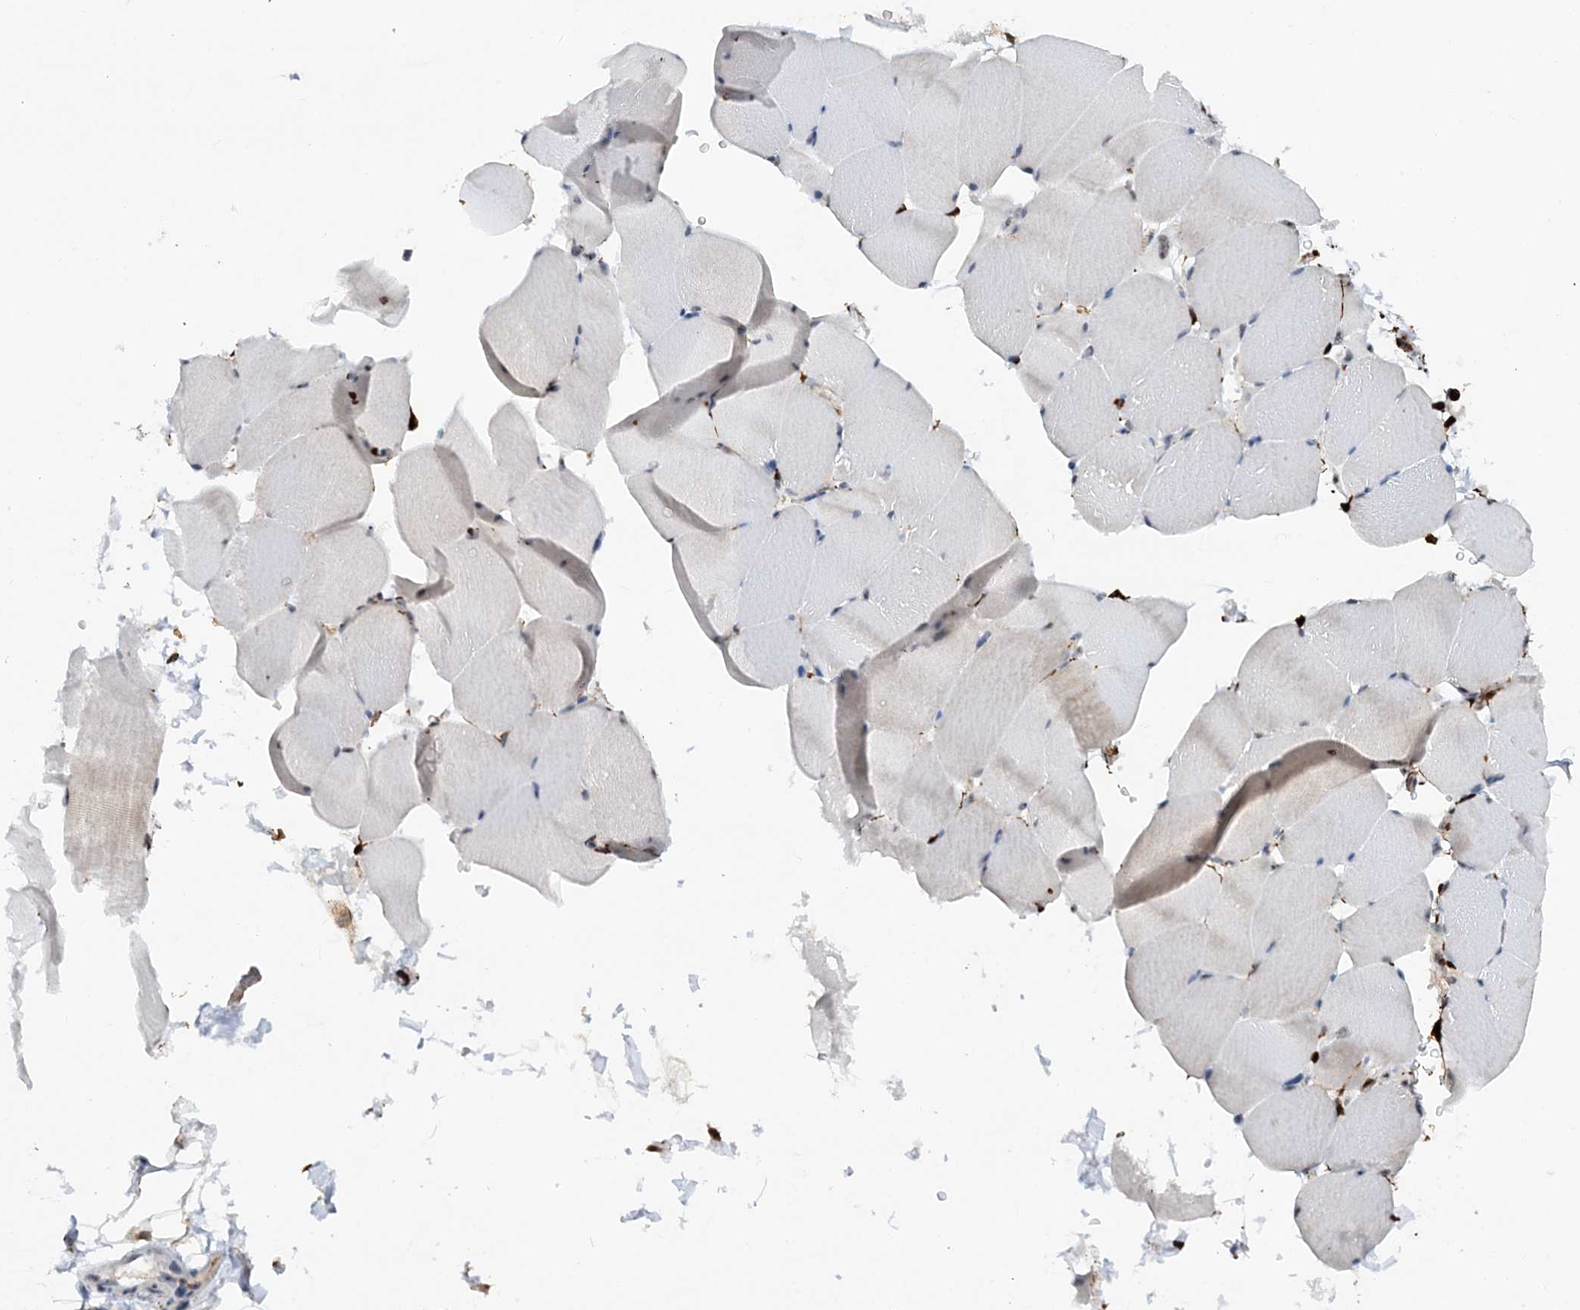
{"staining": {"intensity": "negative", "quantity": "none", "location": "none"}, "tissue": "skeletal muscle", "cell_type": "Myocytes", "image_type": "normal", "snomed": [{"axis": "morphology", "description": "Normal tissue, NOS"}, {"axis": "topography", "description": "Skeletal muscle"}, {"axis": "topography", "description": "Parathyroid gland"}], "caption": "Immunohistochemistry (IHC) histopathology image of unremarkable skeletal muscle: skeletal muscle stained with DAB (3,3'-diaminobenzidine) demonstrates no significant protein expression in myocytes.", "gene": "ASCL4", "patient": {"sex": "female", "age": 37}}